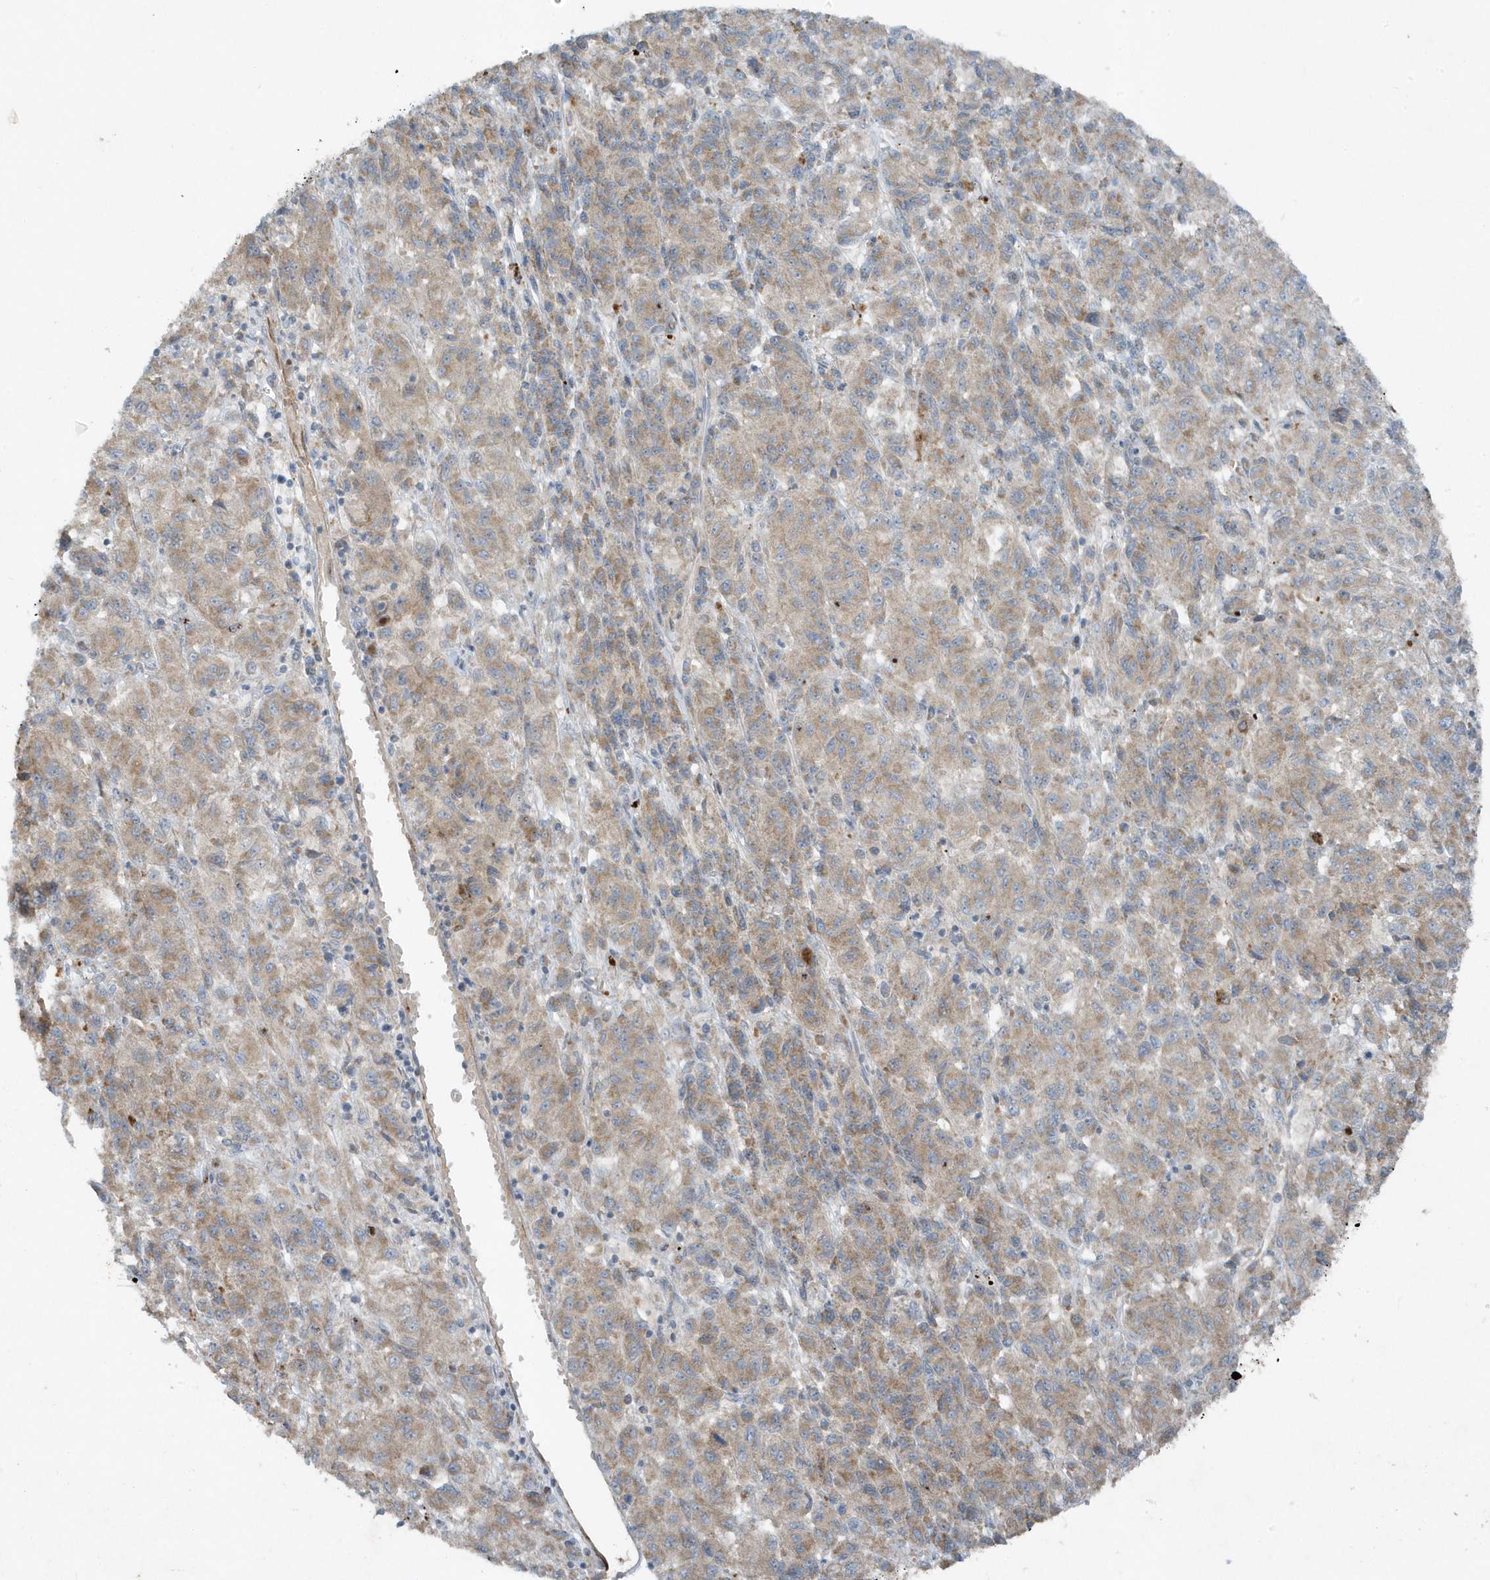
{"staining": {"intensity": "weak", "quantity": ">75%", "location": "cytoplasmic/membranous"}, "tissue": "melanoma", "cell_type": "Tumor cells", "image_type": "cancer", "snomed": [{"axis": "morphology", "description": "Malignant melanoma, Metastatic site"}, {"axis": "topography", "description": "Lung"}], "caption": "DAB immunohistochemical staining of human malignant melanoma (metastatic site) displays weak cytoplasmic/membranous protein staining in approximately >75% of tumor cells. (DAB IHC, brown staining for protein, blue staining for nuclei).", "gene": "SLC38A2", "patient": {"sex": "male", "age": 64}}